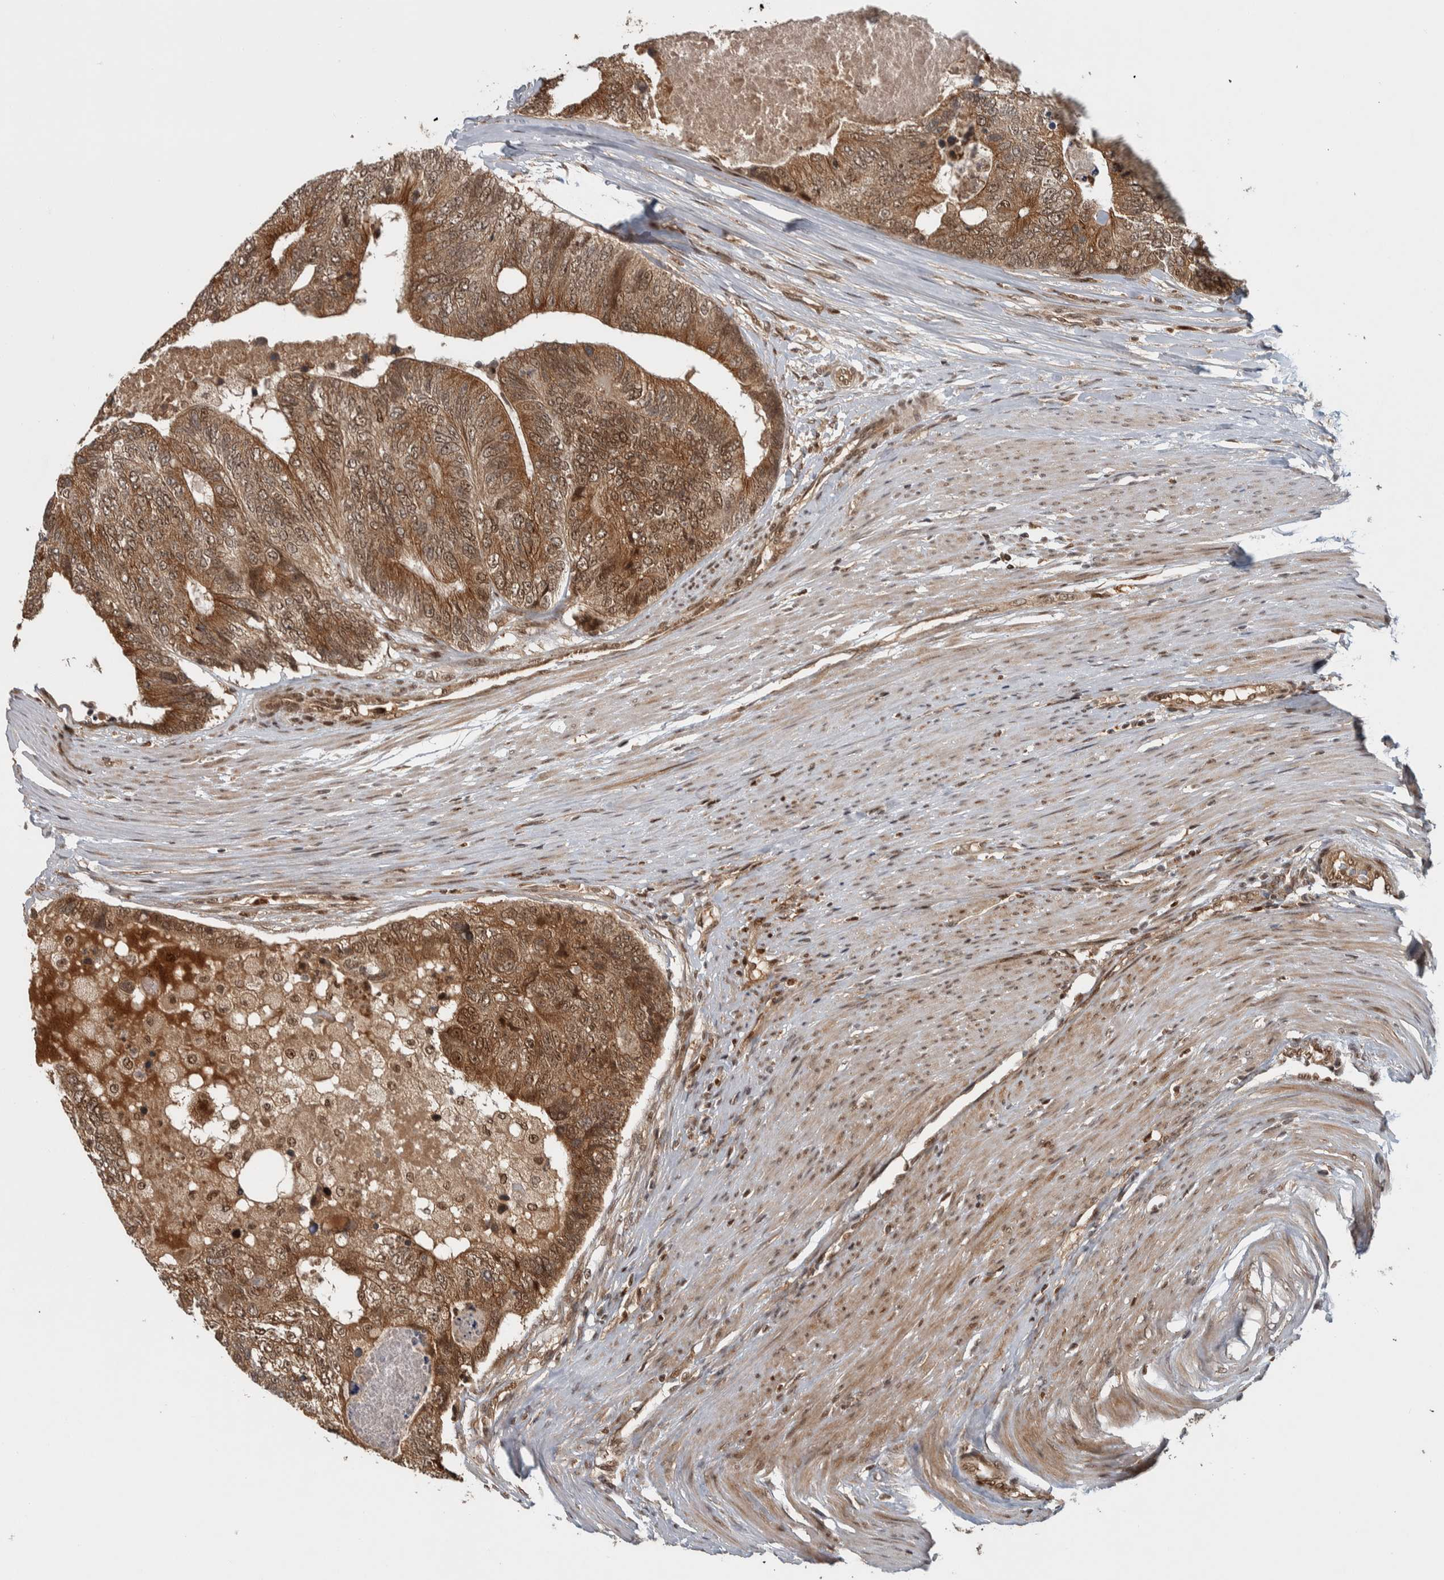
{"staining": {"intensity": "strong", "quantity": ">75%", "location": "cytoplasmic/membranous,nuclear"}, "tissue": "colorectal cancer", "cell_type": "Tumor cells", "image_type": "cancer", "snomed": [{"axis": "morphology", "description": "Adenocarcinoma, NOS"}, {"axis": "topography", "description": "Colon"}], "caption": "A brown stain labels strong cytoplasmic/membranous and nuclear expression of a protein in colorectal cancer (adenocarcinoma) tumor cells.", "gene": "RPS6KA4", "patient": {"sex": "female", "age": 67}}